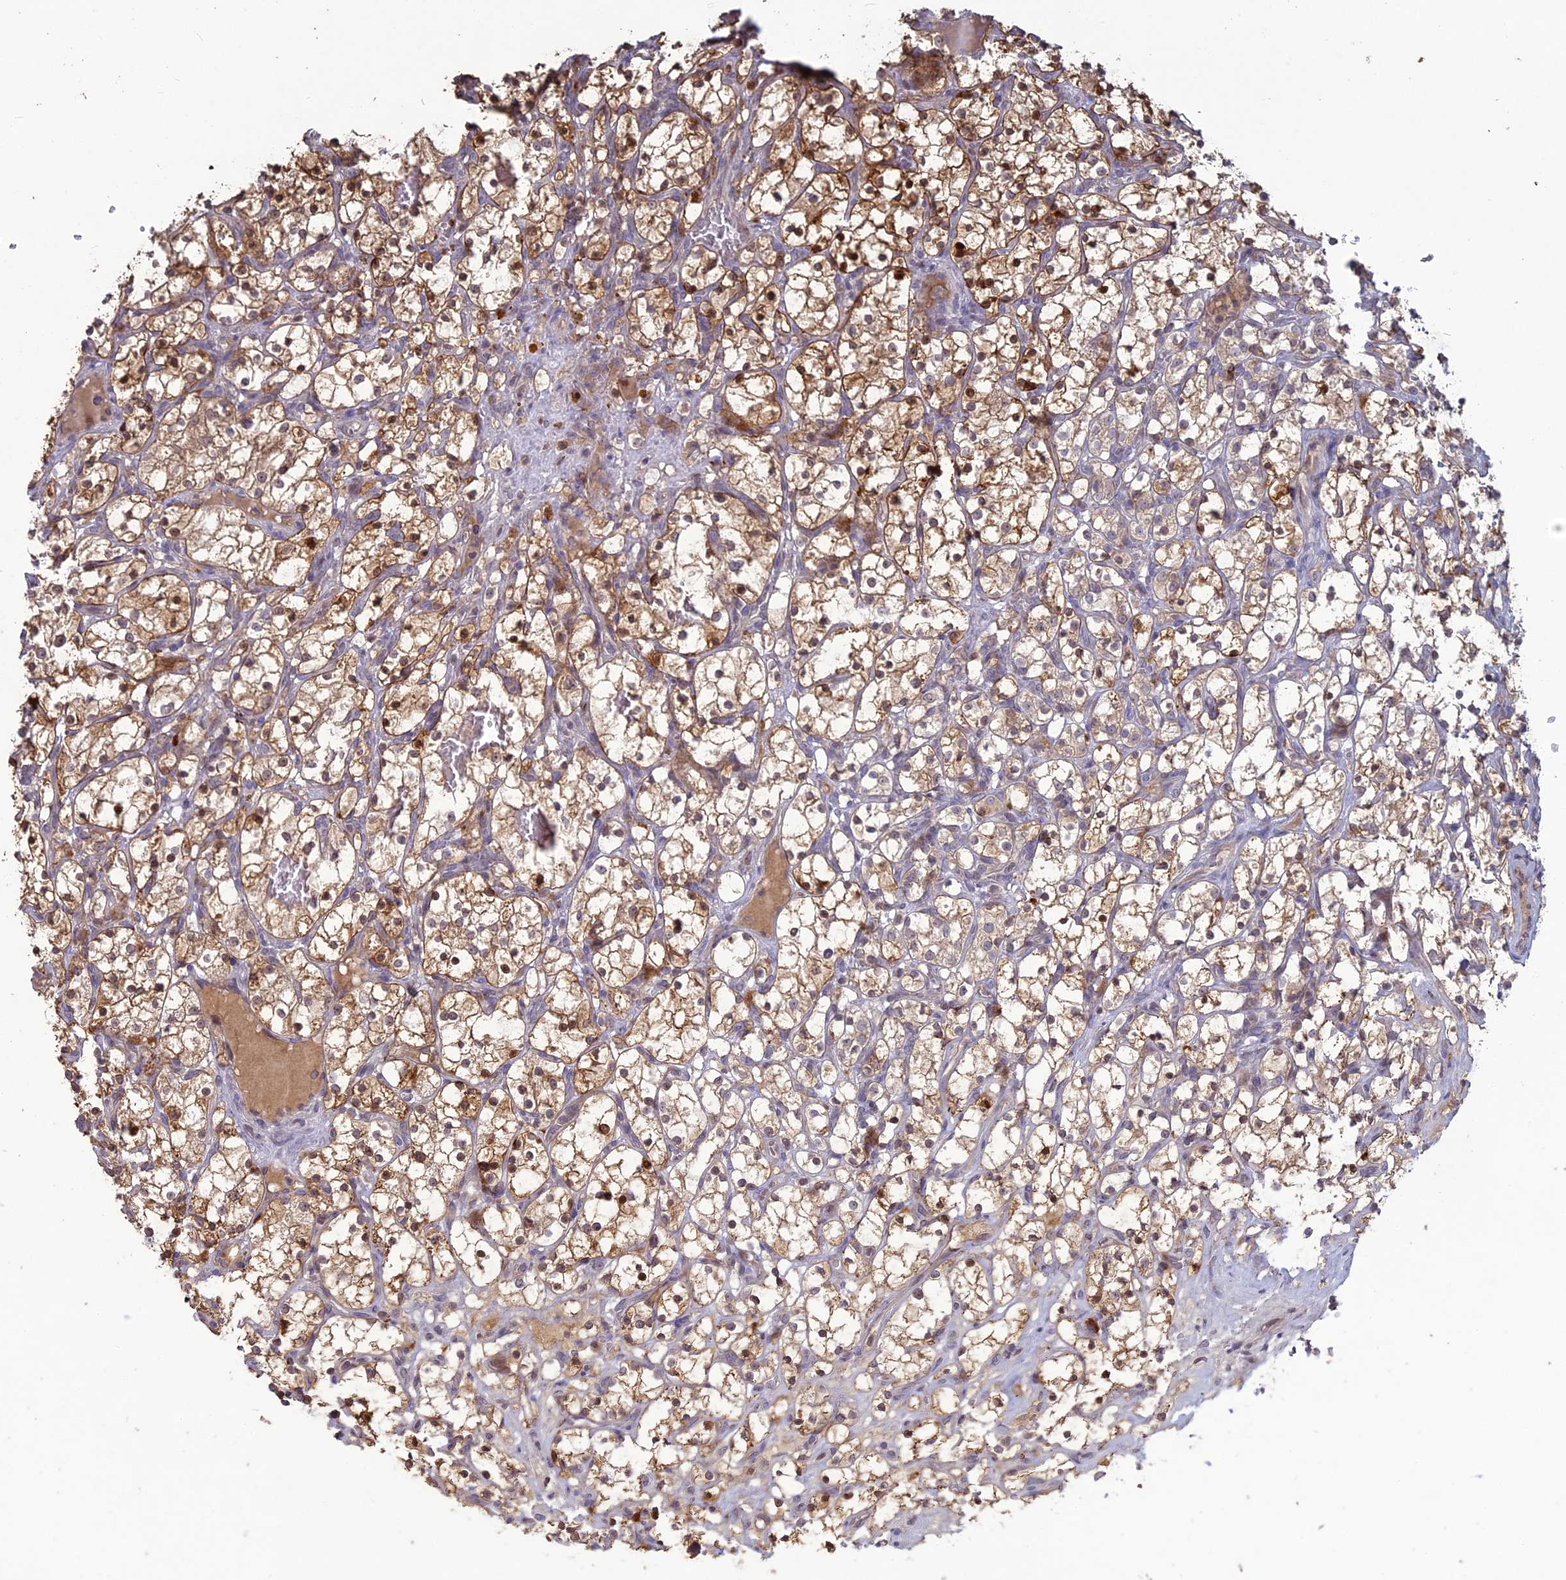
{"staining": {"intensity": "moderate", "quantity": ">75%", "location": "cytoplasmic/membranous"}, "tissue": "renal cancer", "cell_type": "Tumor cells", "image_type": "cancer", "snomed": [{"axis": "morphology", "description": "Adenocarcinoma, NOS"}, {"axis": "topography", "description": "Kidney"}], "caption": "A medium amount of moderate cytoplasmic/membranous staining is present in about >75% of tumor cells in renal adenocarcinoma tissue. The protein of interest is stained brown, and the nuclei are stained in blue (DAB IHC with brightfield microscopy, high magnification).", "gene": "TMEM208", "patient": {"sex": "female", "age": 69}}